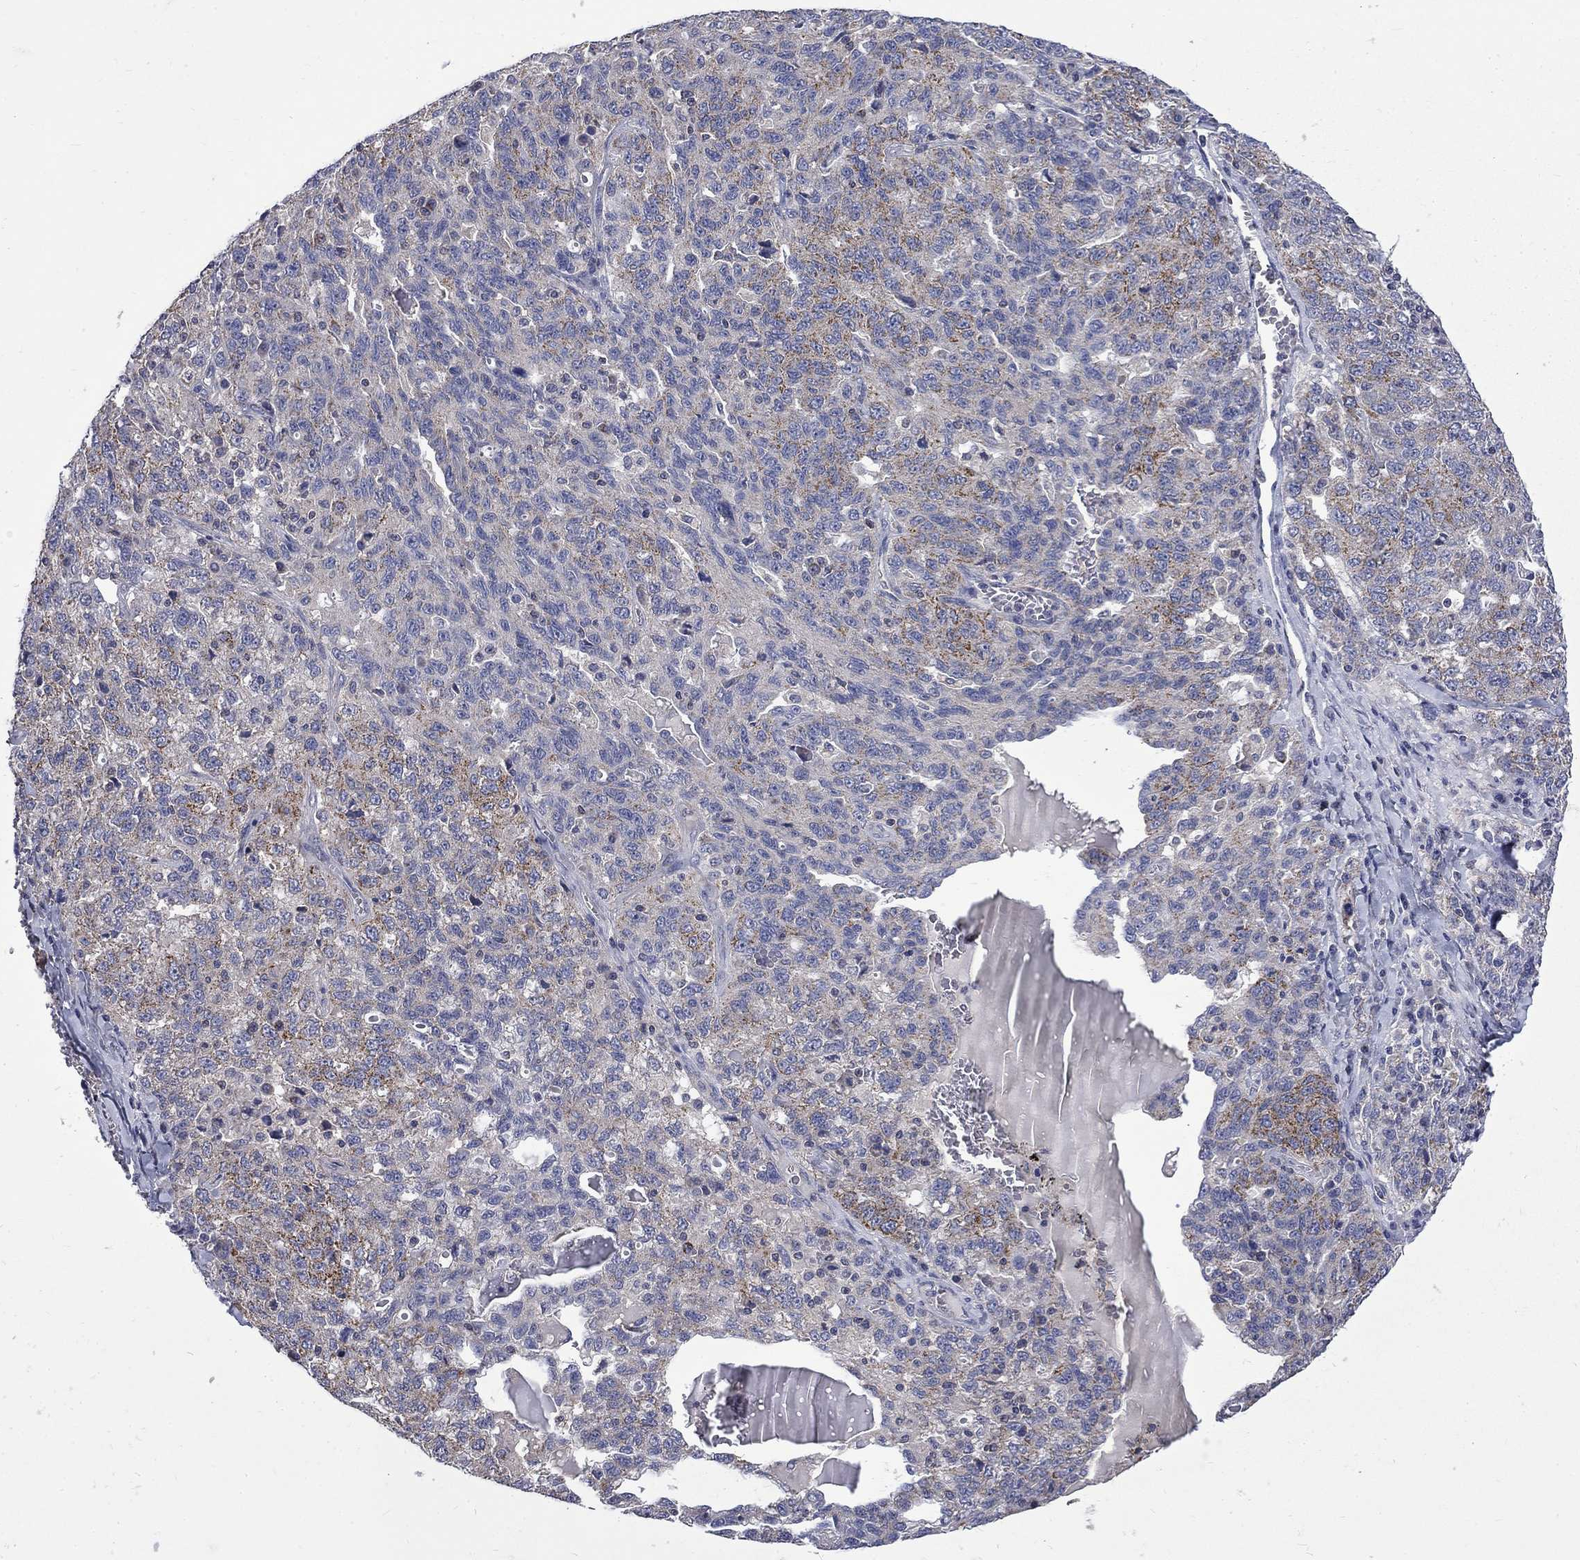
{"staining": {"intensity": "strong", "quantity": "25%-75%", "location": "cytoplasmic/membranous"}, "tissue": "ovarian cancer", "cell_type": "Tumor cells", "image_type": "cancer", "snomed": [{"axis": "morphology", "description": "Cystadenocarcinoma, serous, NOS"}, {"axis": "topography", "description": "Ovary"}], "caption": "The immunohistochemical stain labels strong cytoplasmic/membranous expression in tumor cells of serous cystadenocarcinoma (ovarian) tissue.", "gene": "HSPA12A", "patient": {"sex": "female", "age": 71}}